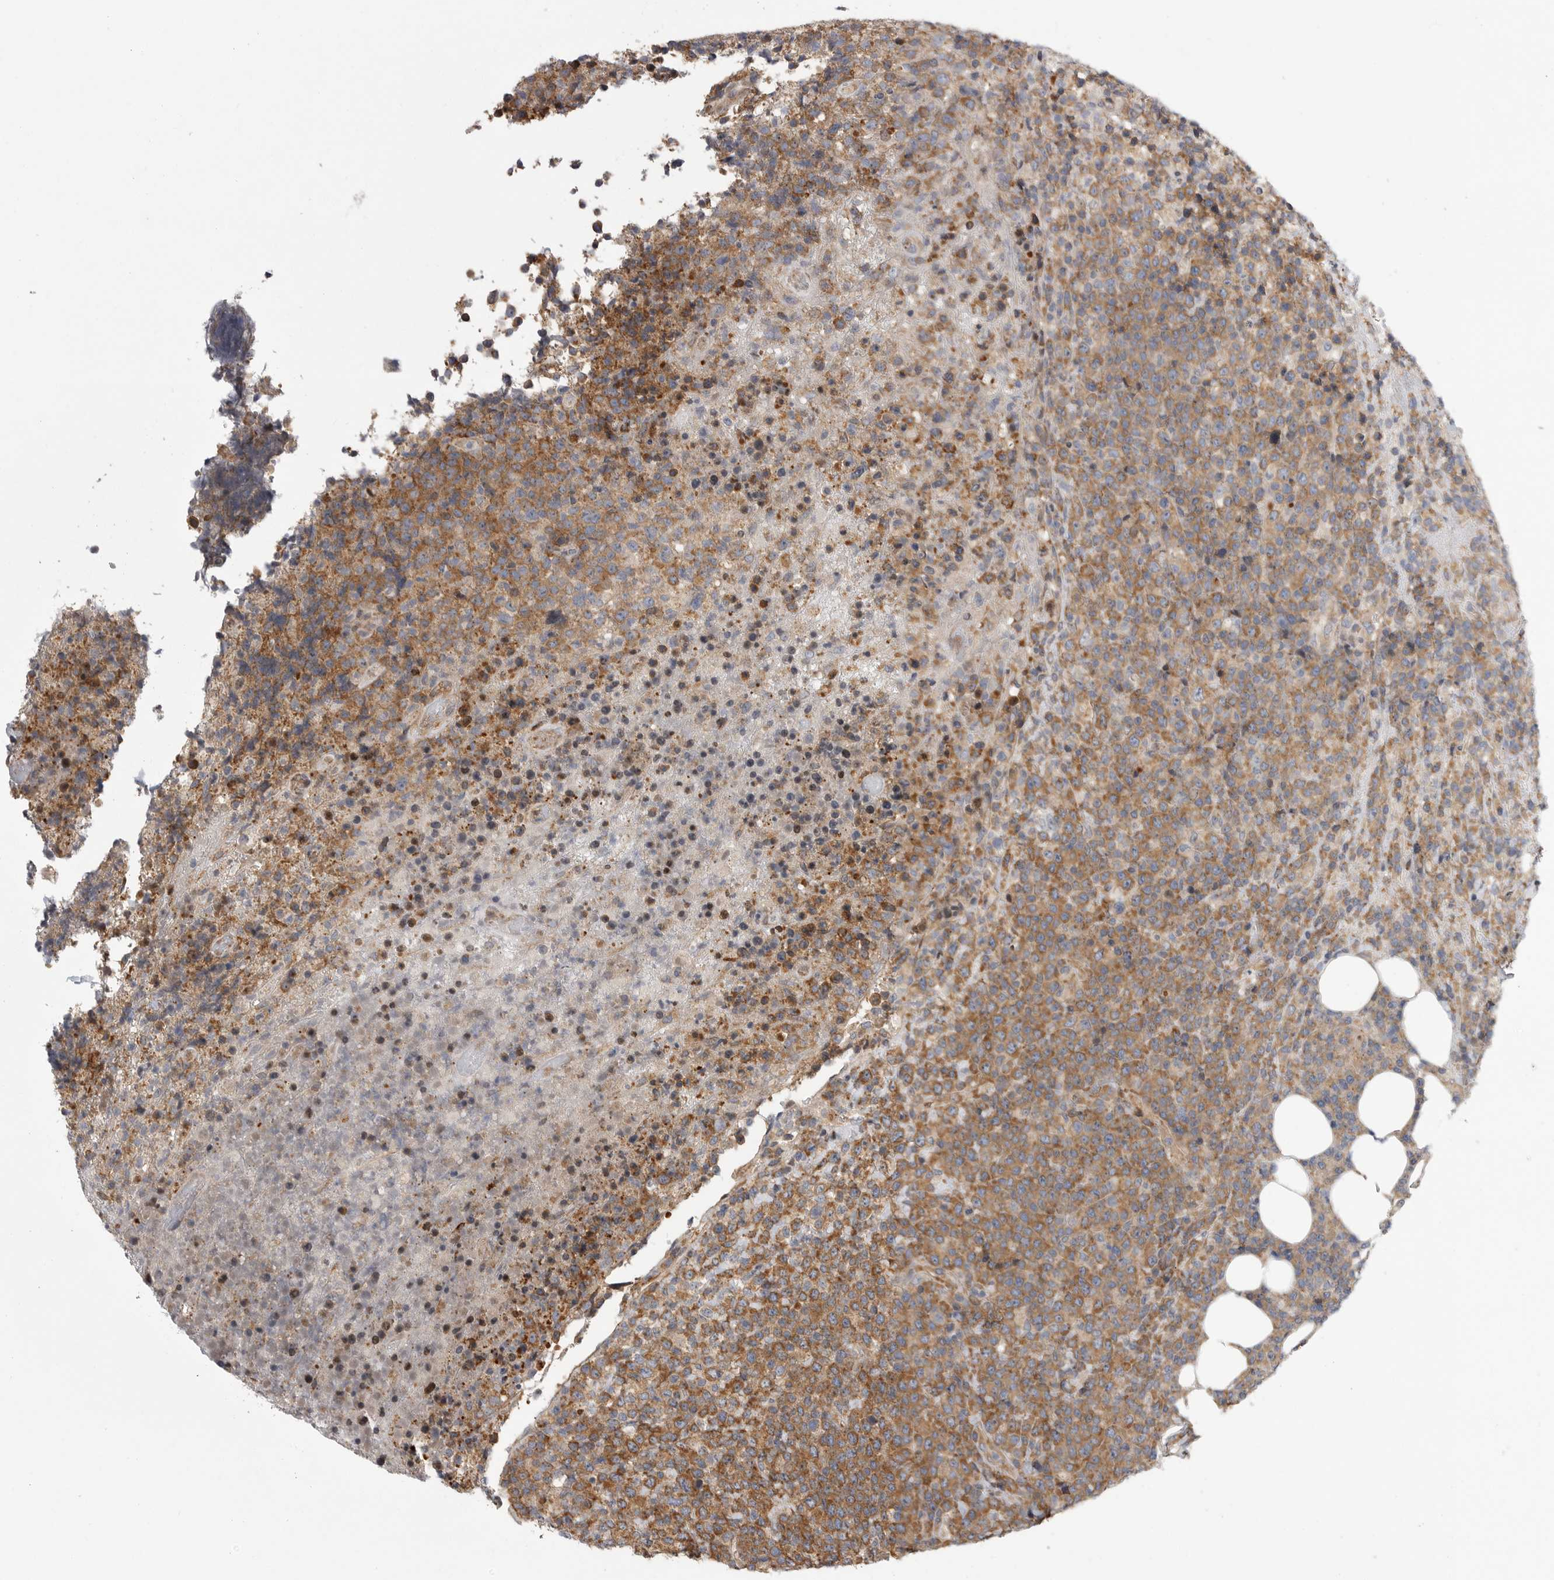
{"staining": {"intensity": "moderate", "quantity": ">75%", "location": "cytoplasmic/membranous"}, "tissue": "lymphoma", "cell_type": "Tumor cells", "image_type": "cancer", "snomed": [{"axis": "morphology", "description": "Malignant lymphoma, non-Hodgkin's type, High grade"}, {"axis": "topography", "description": "Lymph node"}], "caption": "IHC (DAB (3,3'-diaminobenzidine)) staining of malignant lymphoma, non-Hodgkin's type (high-grade) reveals moderate cytoplasmic/membranous protein staining in about >75% of tumor cells.", "gene": "FBXO43", "patient": {"sex": "male", "age": 13}}